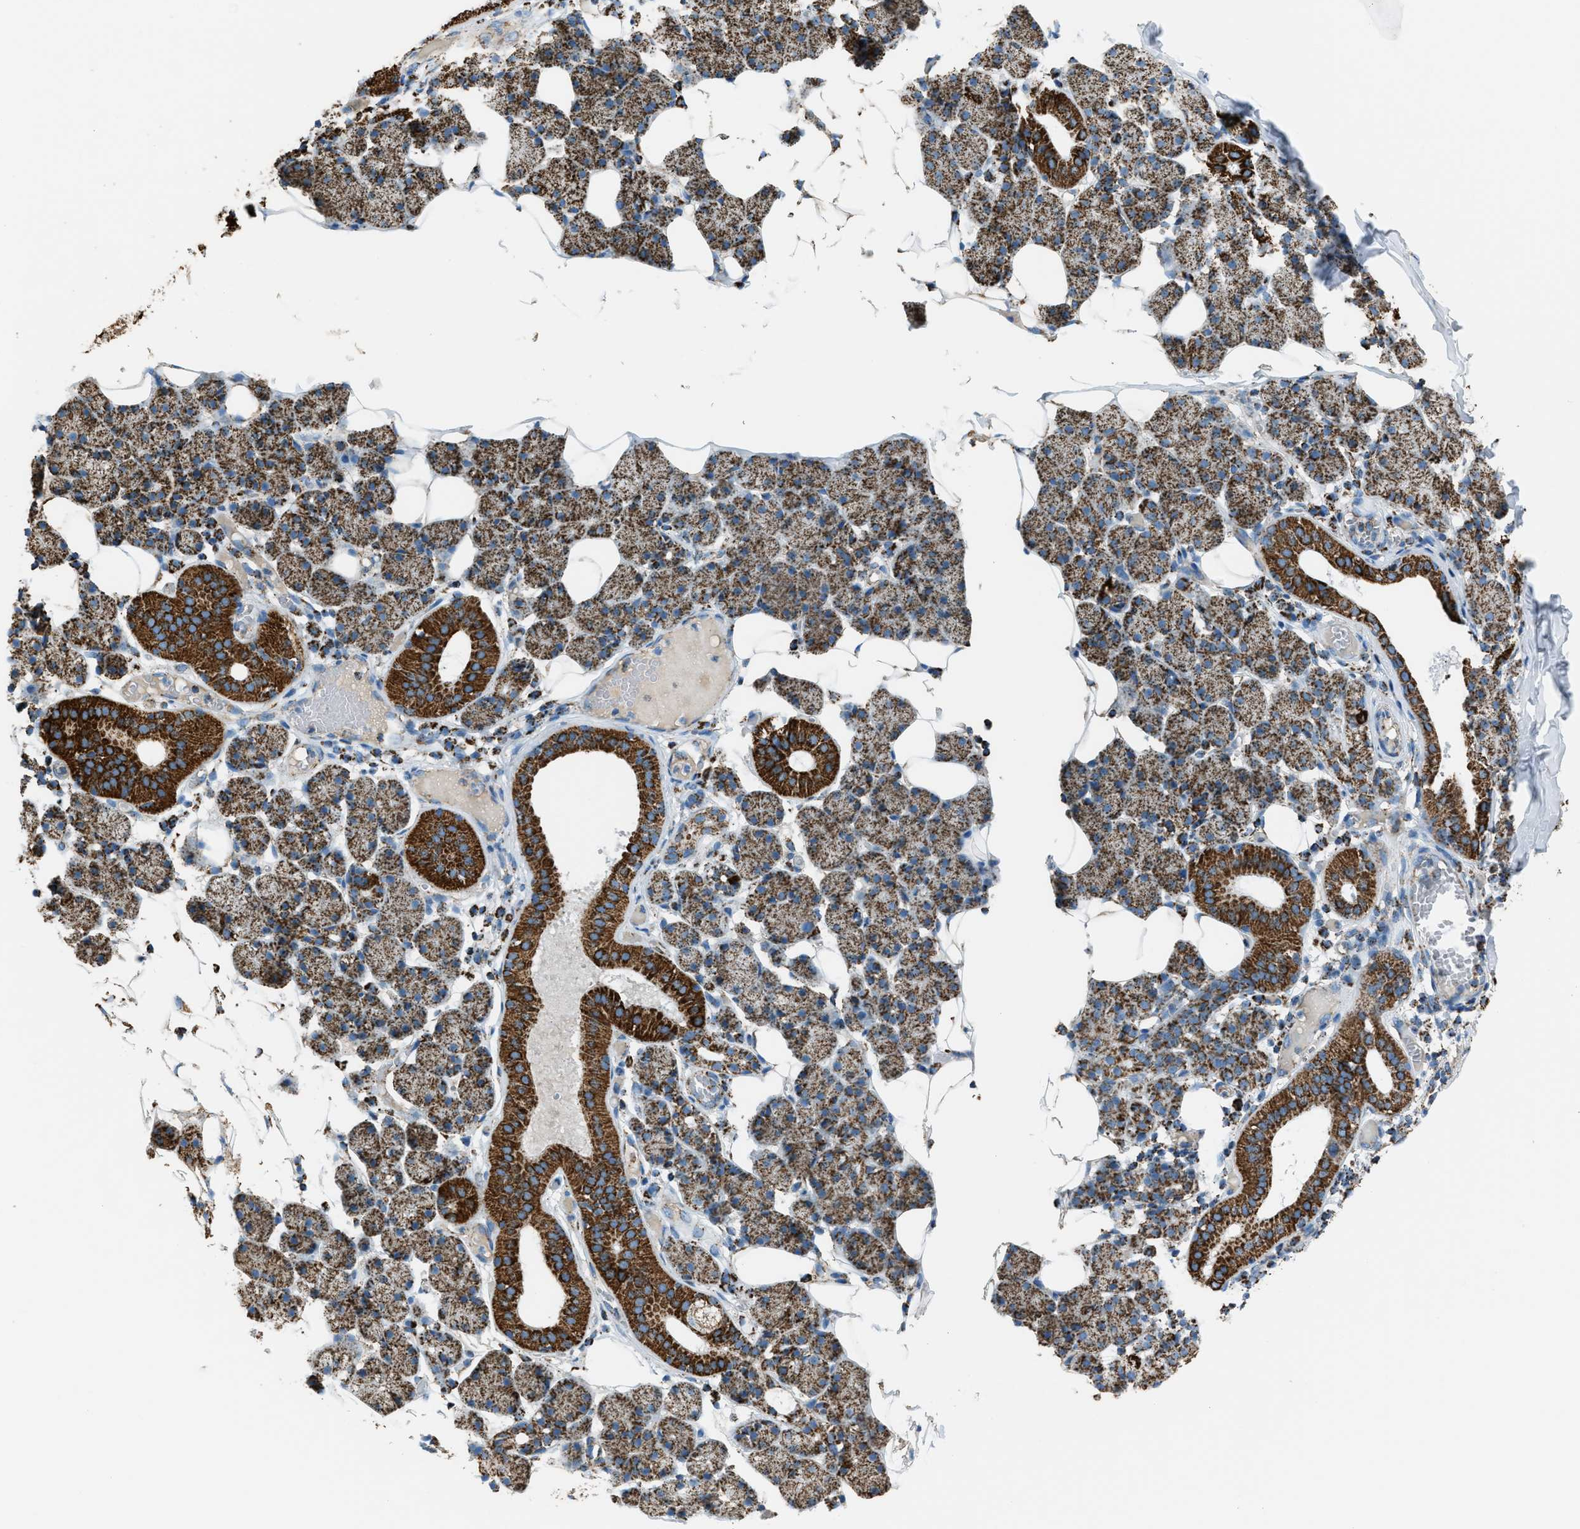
{"staining": {"intensity": "strong", "quantity": ">75%", "location": "cytoplasmic/membranous"}, "tissue": "salivary gland", "cell_type": "Glandular cells", "image_type": "normal", "snomed": [{"axis": "morphology", "description": "Normal tissue, NOS"}, {"axis": "topography", "description": "Salivary gland"}], "caption": "This image displays normal salivary gland stained with immunohistochemistry to label a protein in brown. The cytoplasmic/membranous of glandular cells show strong positivity for the protein. Nuclei are counter-stained blue.", "gene": "MDH2", "patient": {"sex": "female", "age": 33}}